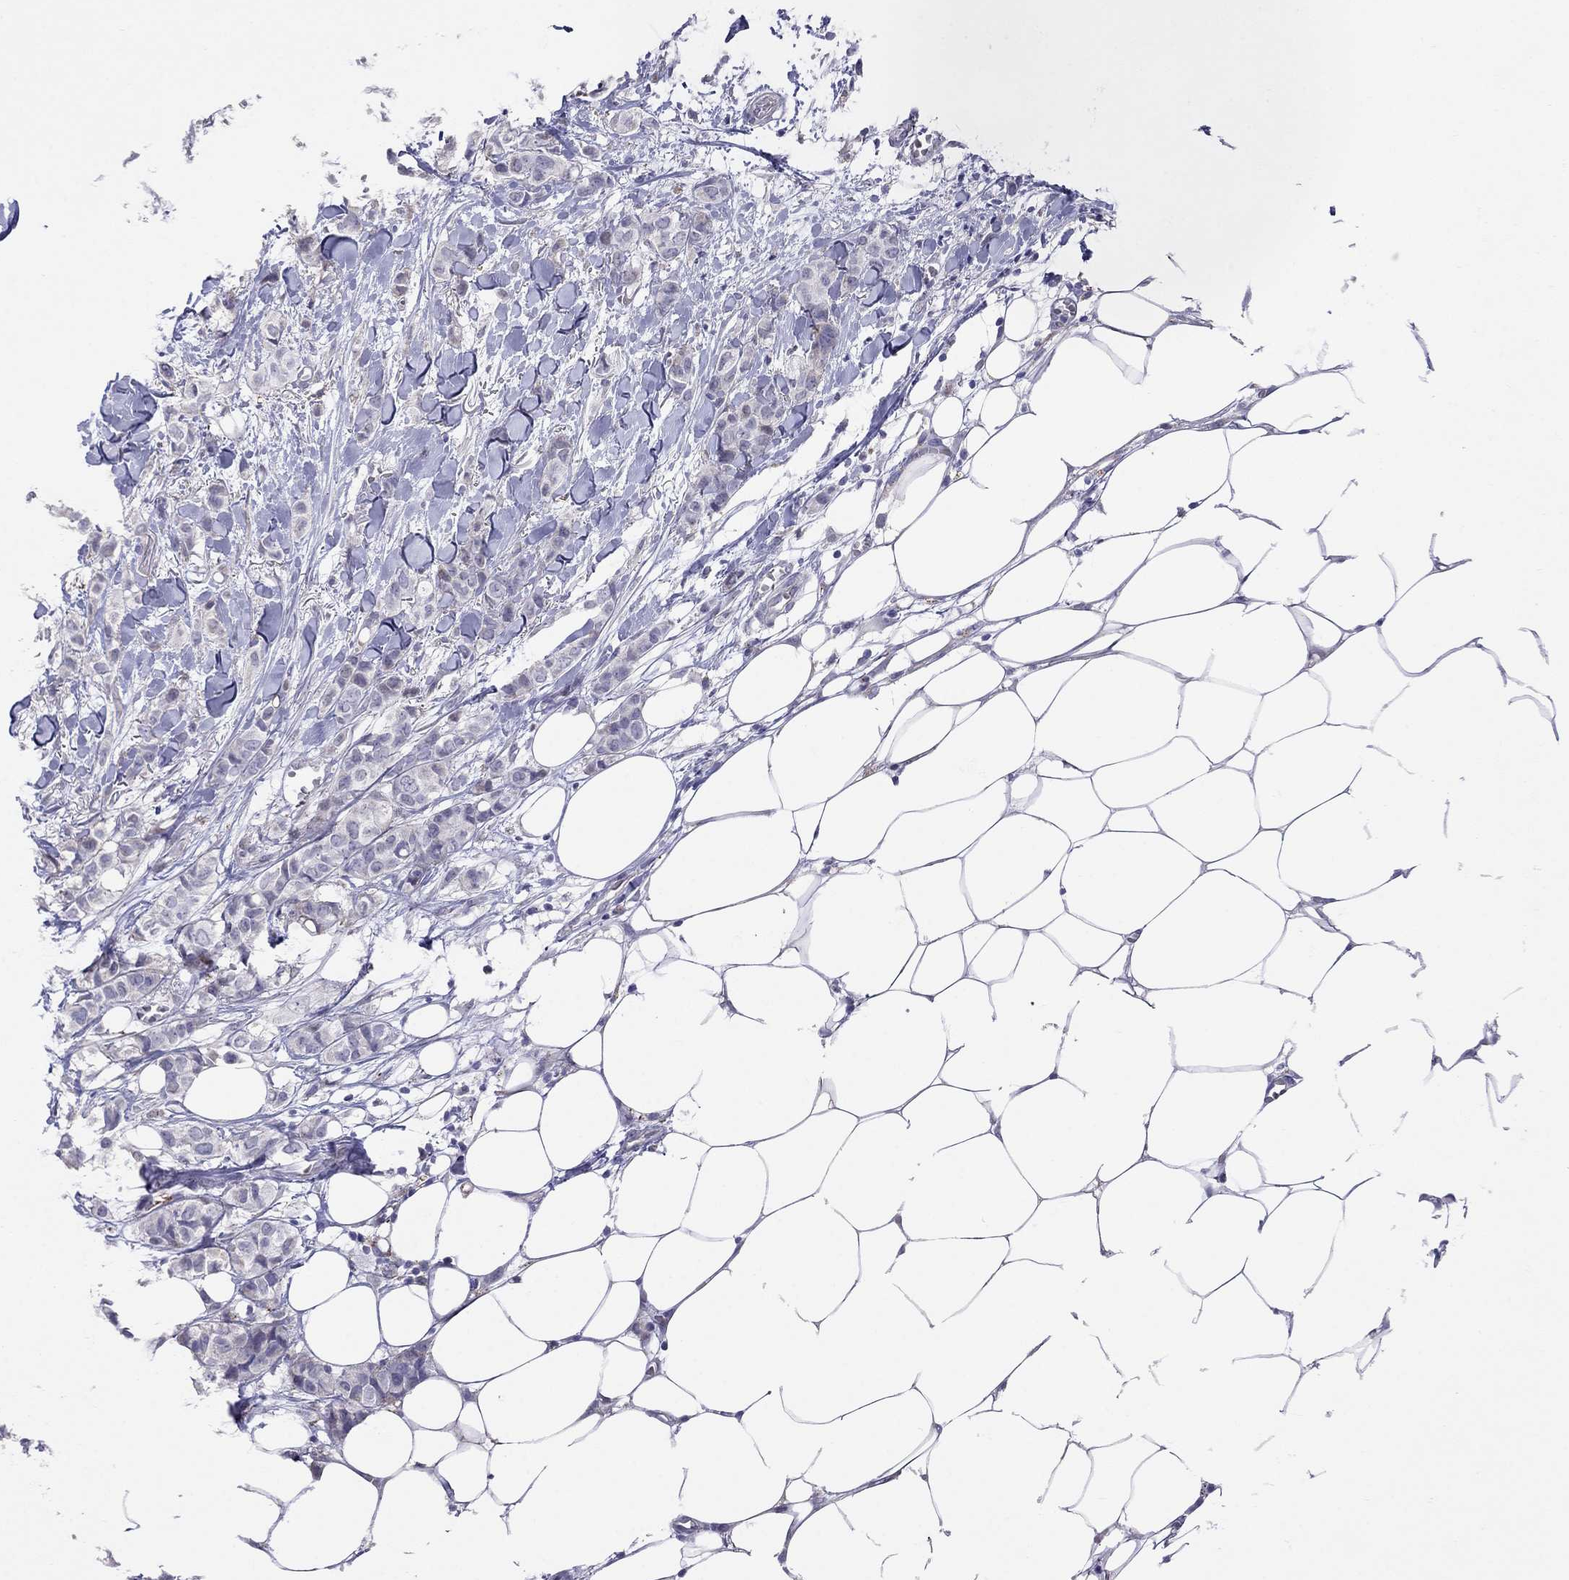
{"staining": {"intensity": "negative", "quantity": "none", "location": "none"}, "tissue": "breast cancer", "cell_type": "Tumor cells", "image_type": "cancer", "snomed": [{"axis": "morphology", "description": "Duct carcinoma"}, {"axis": "topography", "description": "Breast"}], "caption": "Tumor cells are negative for brown protein staining in breast infiltrating ductal carcinoma.", "gene": "MAGEB4", "patient": {"sex": "female", "age": 85}}